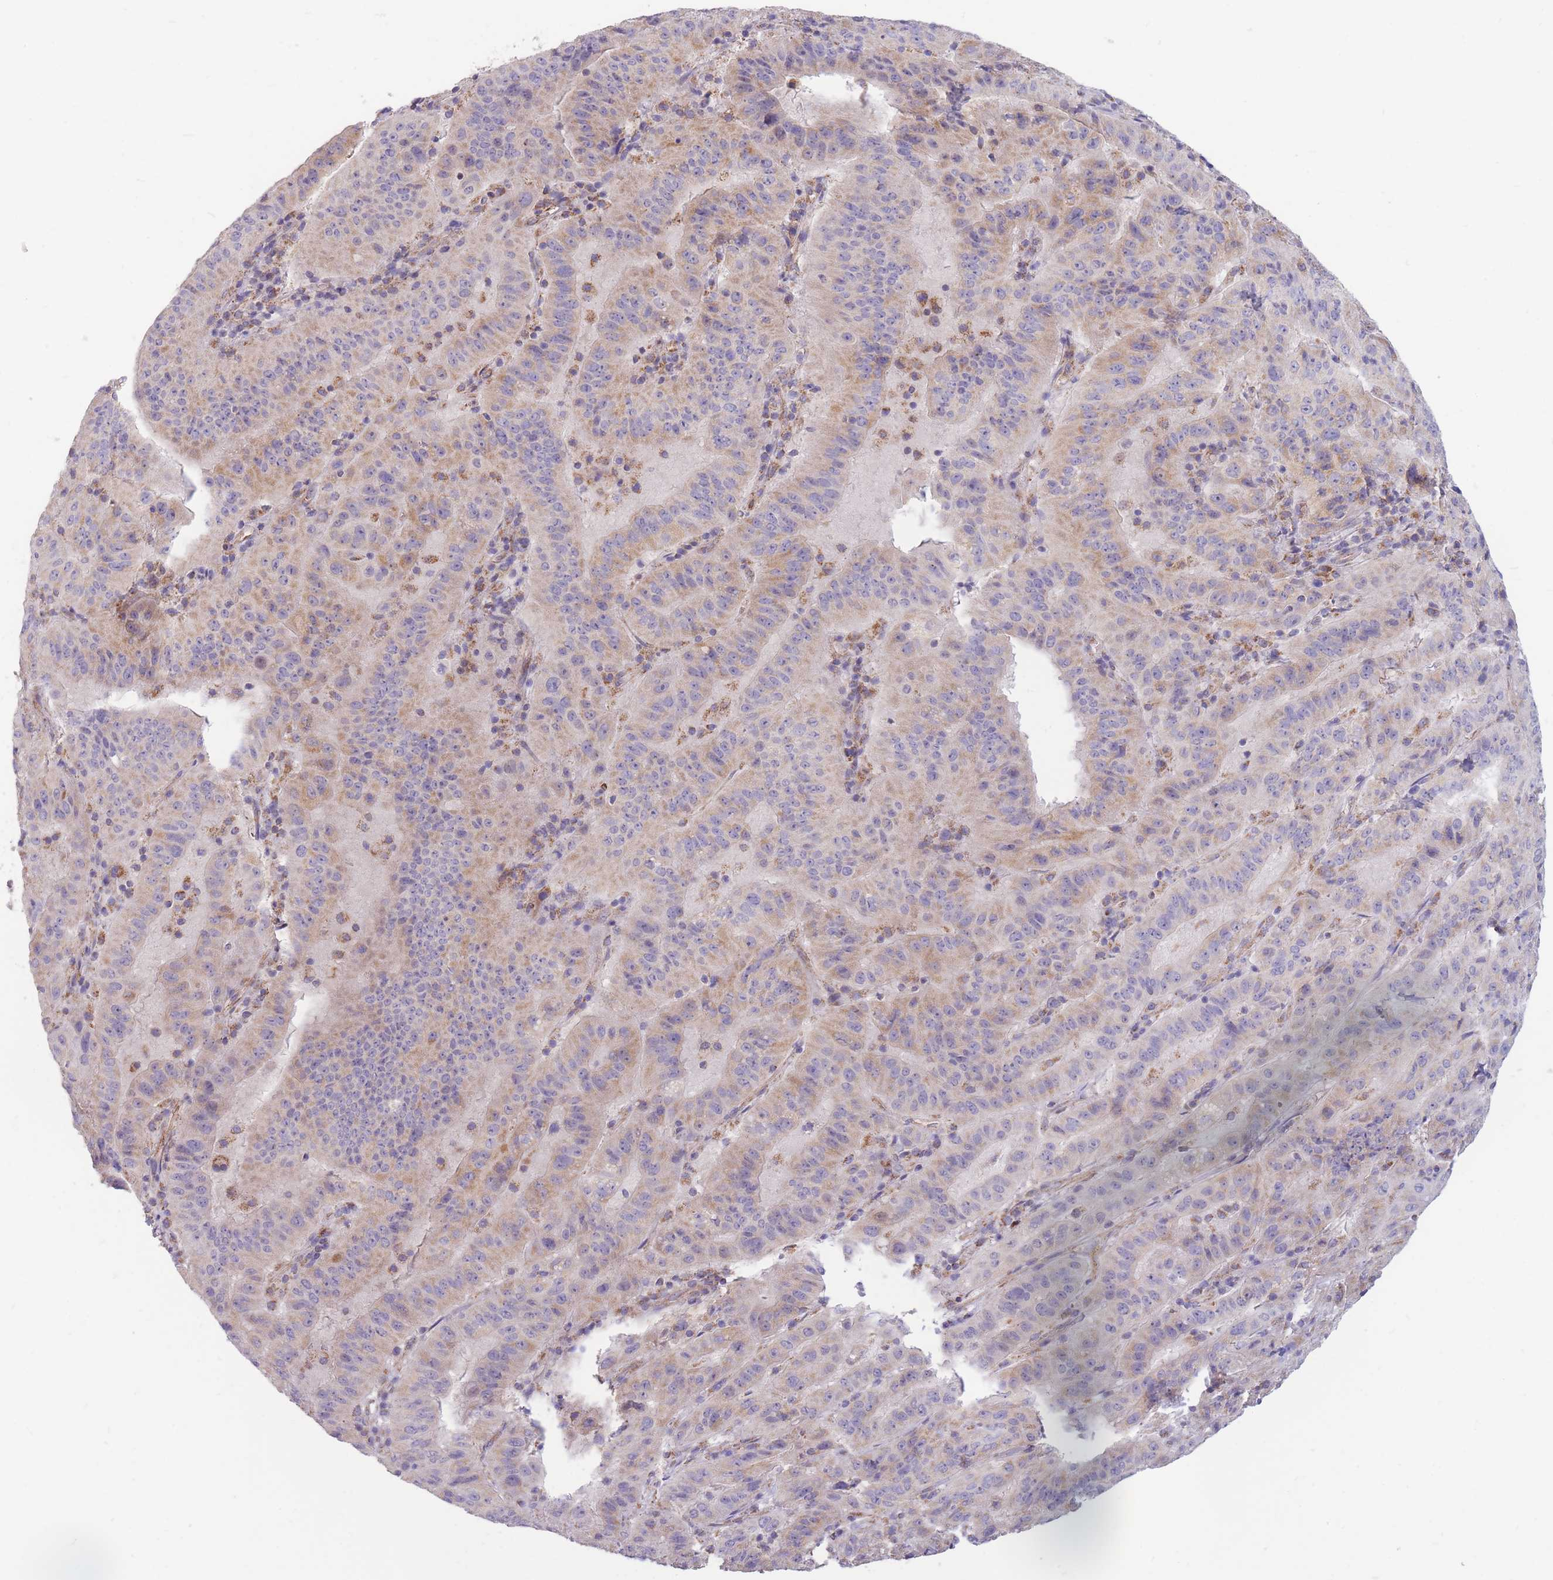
{"staining": {"intensity": "weak", "quantity": "<25%", "location": "cytoplasmic/membranous"}, "tissue": "pancreatic cancer", "cell_type": "Tumor cells", "image_type": "cancer", "snomed": [{"axis": "morphology", "description": "Adenocarcinoma, NOS"}, {"axis": "topography", "description": "Pancreas"}], "caption": "Immunohistochemistry of pancreatic cancer (adenocarcinoma) displays no staining in tumor cells.", "gene": "MRPS9", "patient": {"sex": "male", "age": 63}}